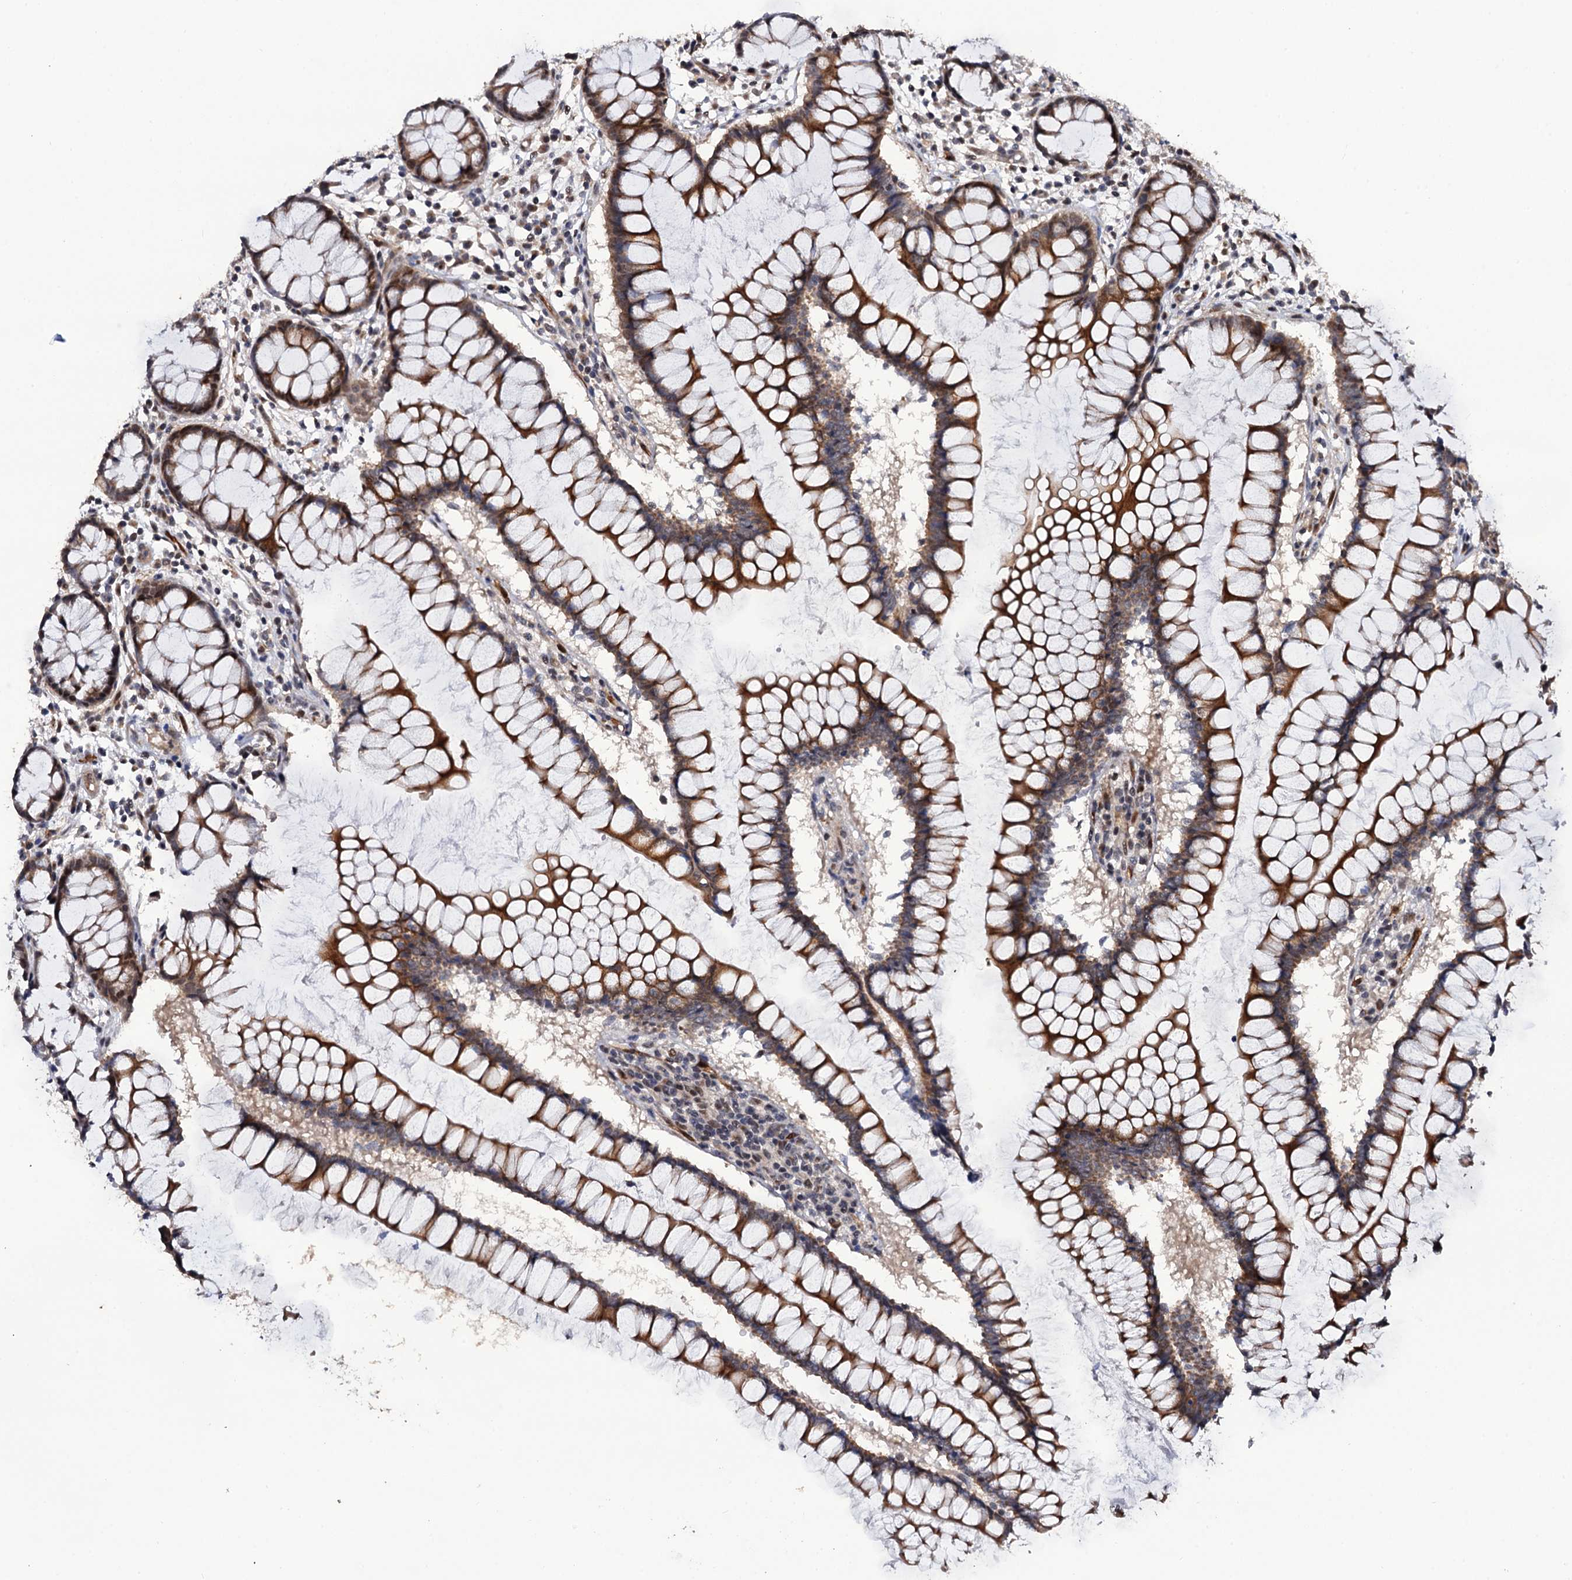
{"staining": {"intensity": "negative", "quantity": "none", "location": "none"}, "tissue": "colon", "cell_type": "Endothelial cells", "image_type": "normal", "snomed": [{"axis": "morphology", "description": "Normal tissue, NOS"}, {"axis": "morphology", "description": "Adenocarcinoma, NOS"}, {"axis": "topography", "description": "Colon"}], "caption": "Immunohistochemistry photomicrograph of benign colon stained for a protein (brown), which exhibits no expression in endothelial cells.", "gene": "LRRC63", "patient": {"sex": "female", "age": 55}}